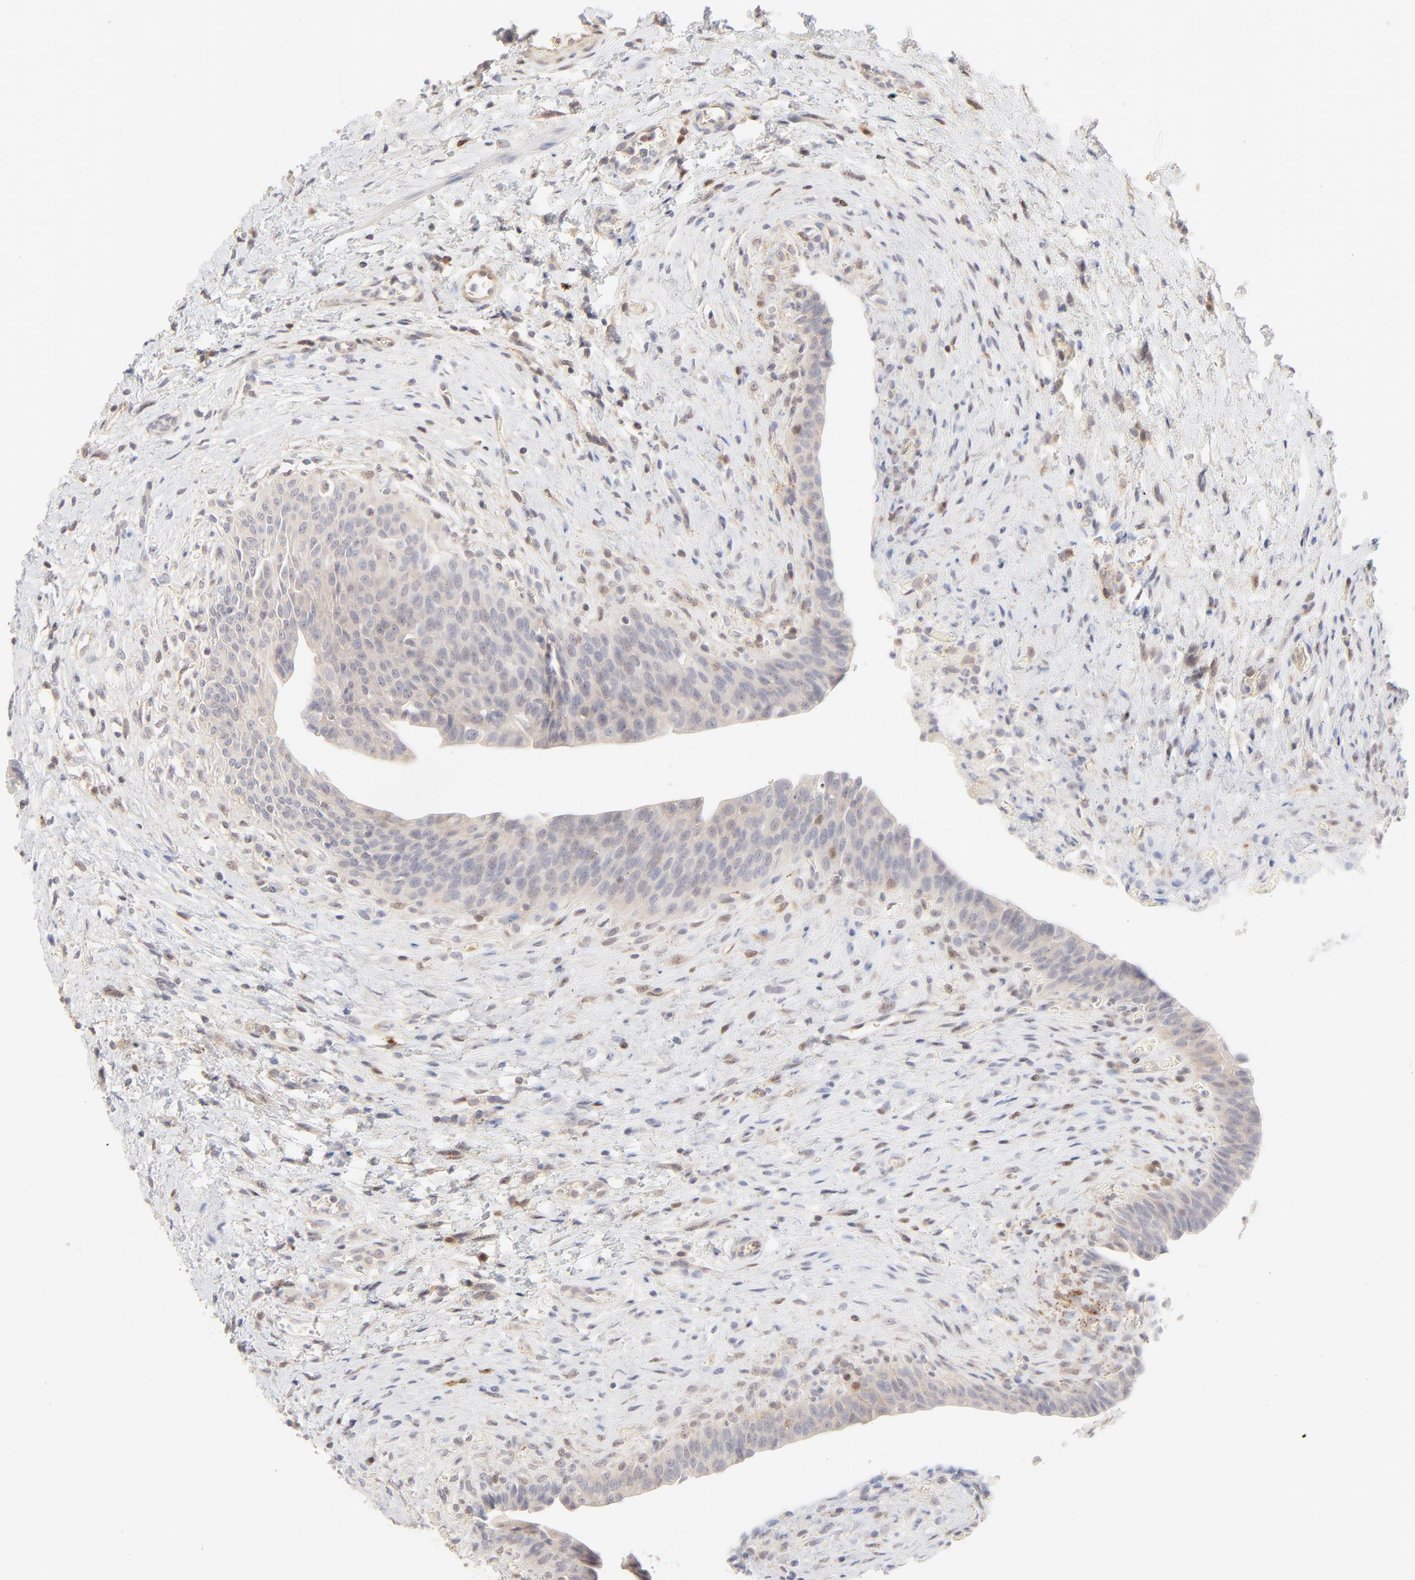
{"staining": {"intensity": "negative", "quantity": "none", "location": "none"}, "tissue": "urinary bladder", "cell_type": "Urothelial cells", "image_type": "normal", "snomed": [{"axis": "morphology", "description": "Normal tissue, NOS"}, {"axis": "morphology", "description": "Dysplasia, NOS"}, {"axis": "topography", "description": "Urinary bladder"}], "caption": "The image reveals no significant staining in urothelial cells of urinary bladder. (DAB (3,3'-diaminobenzidine) immunohistochemistry visualized using brightfield microscopy, high magnification).", "gene": "CDK6", "patient": {"sex": "male", "age": 35}}